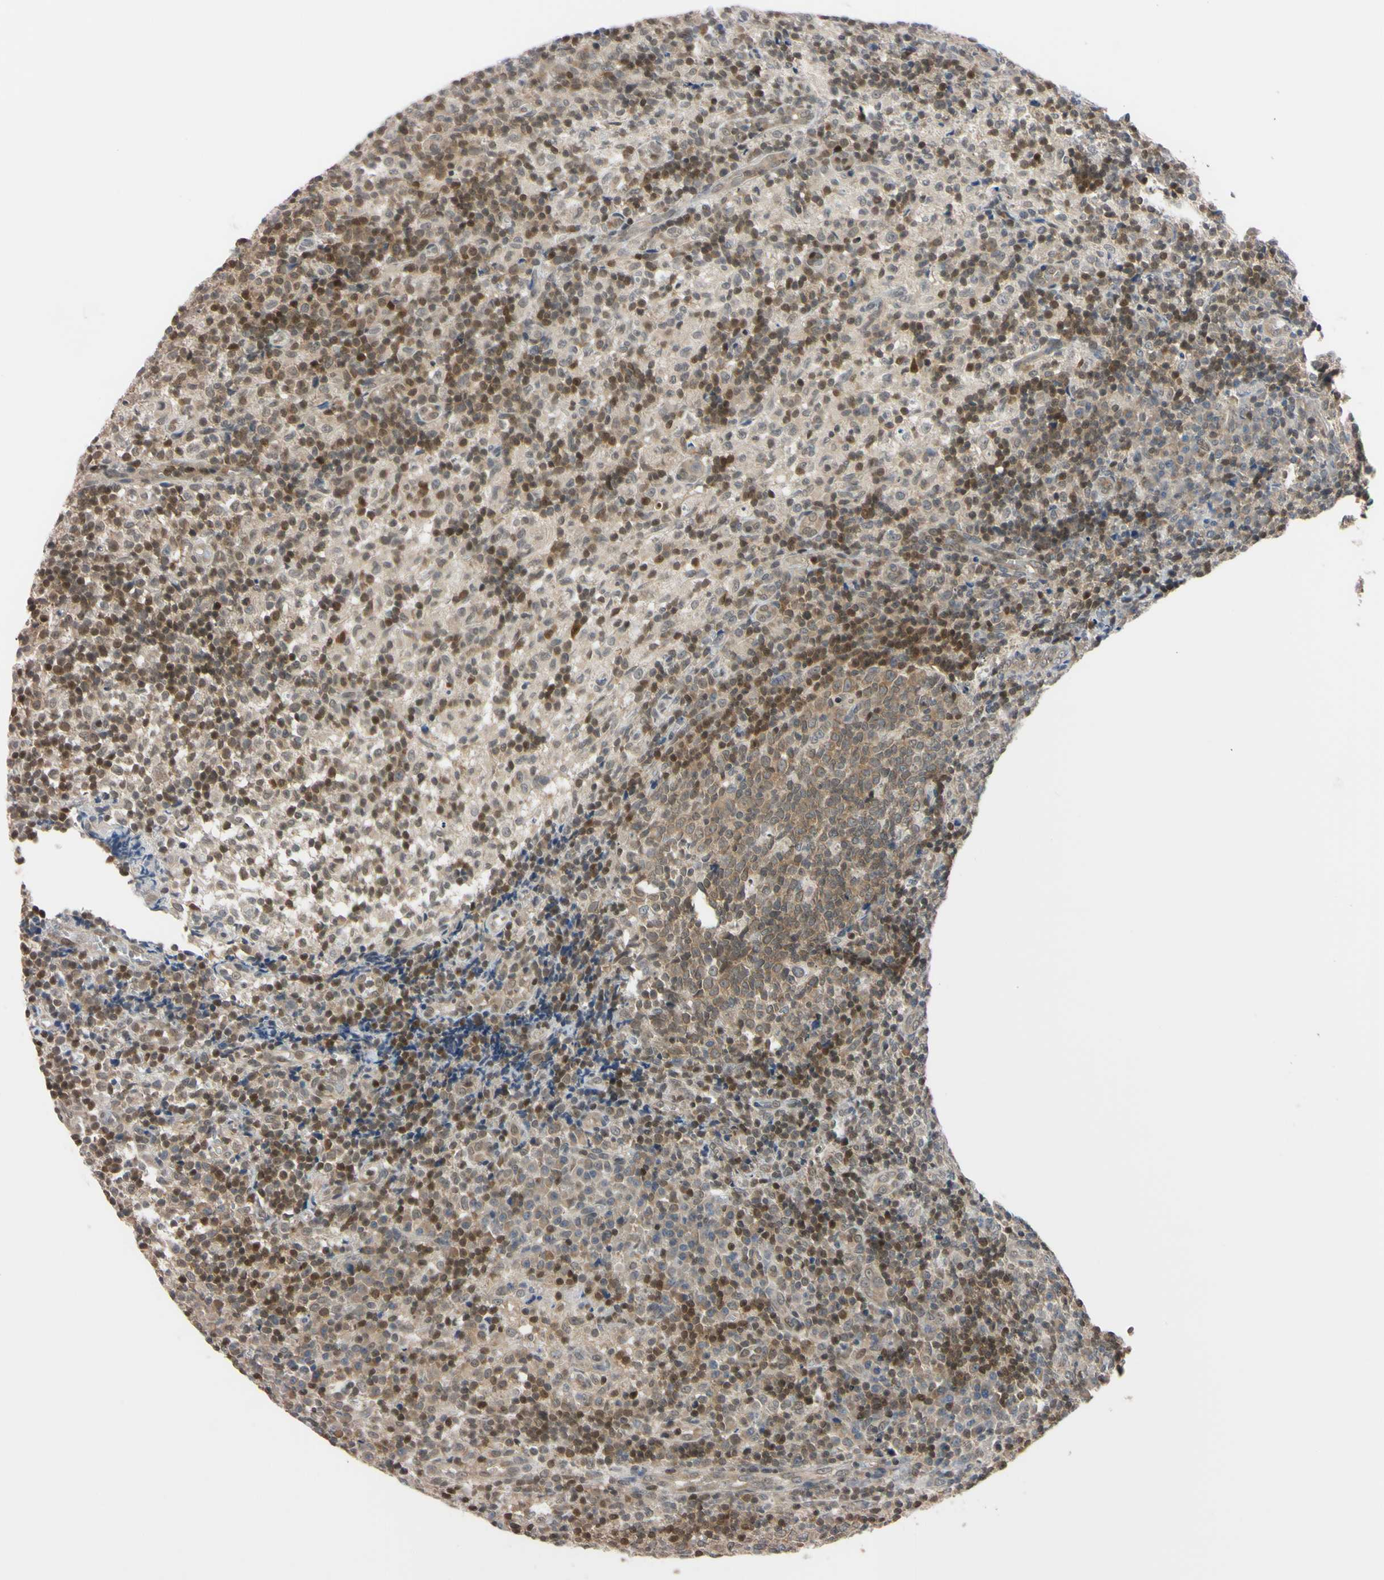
{"staining": {"intensity": "weak", "quantity": ">75%", "location": "cytoplasmic/membranous"}, "tissue": "lymph node", "cell_type": "Germinal center cells", "image_type": "normal", "snomed": [{"axis": "morphology", "description": "Normal tissue, NOS"}, {"axis": "morphology", "description": "Inflammation, NOS"}, {"axis": "topography", "description": "Lymph node"}], "caption": "Germinal center cells reveal low levels of weak cytoplasmic/membranous expression in about >75% of cells in benign lymph node. The staining is performed using DAB brown chromogen to label protein expression. The nuclei are counter-stained blue using hematoxylin.", "gene": "UBE2I", "patient": {"sex": "male", "age": 55}}